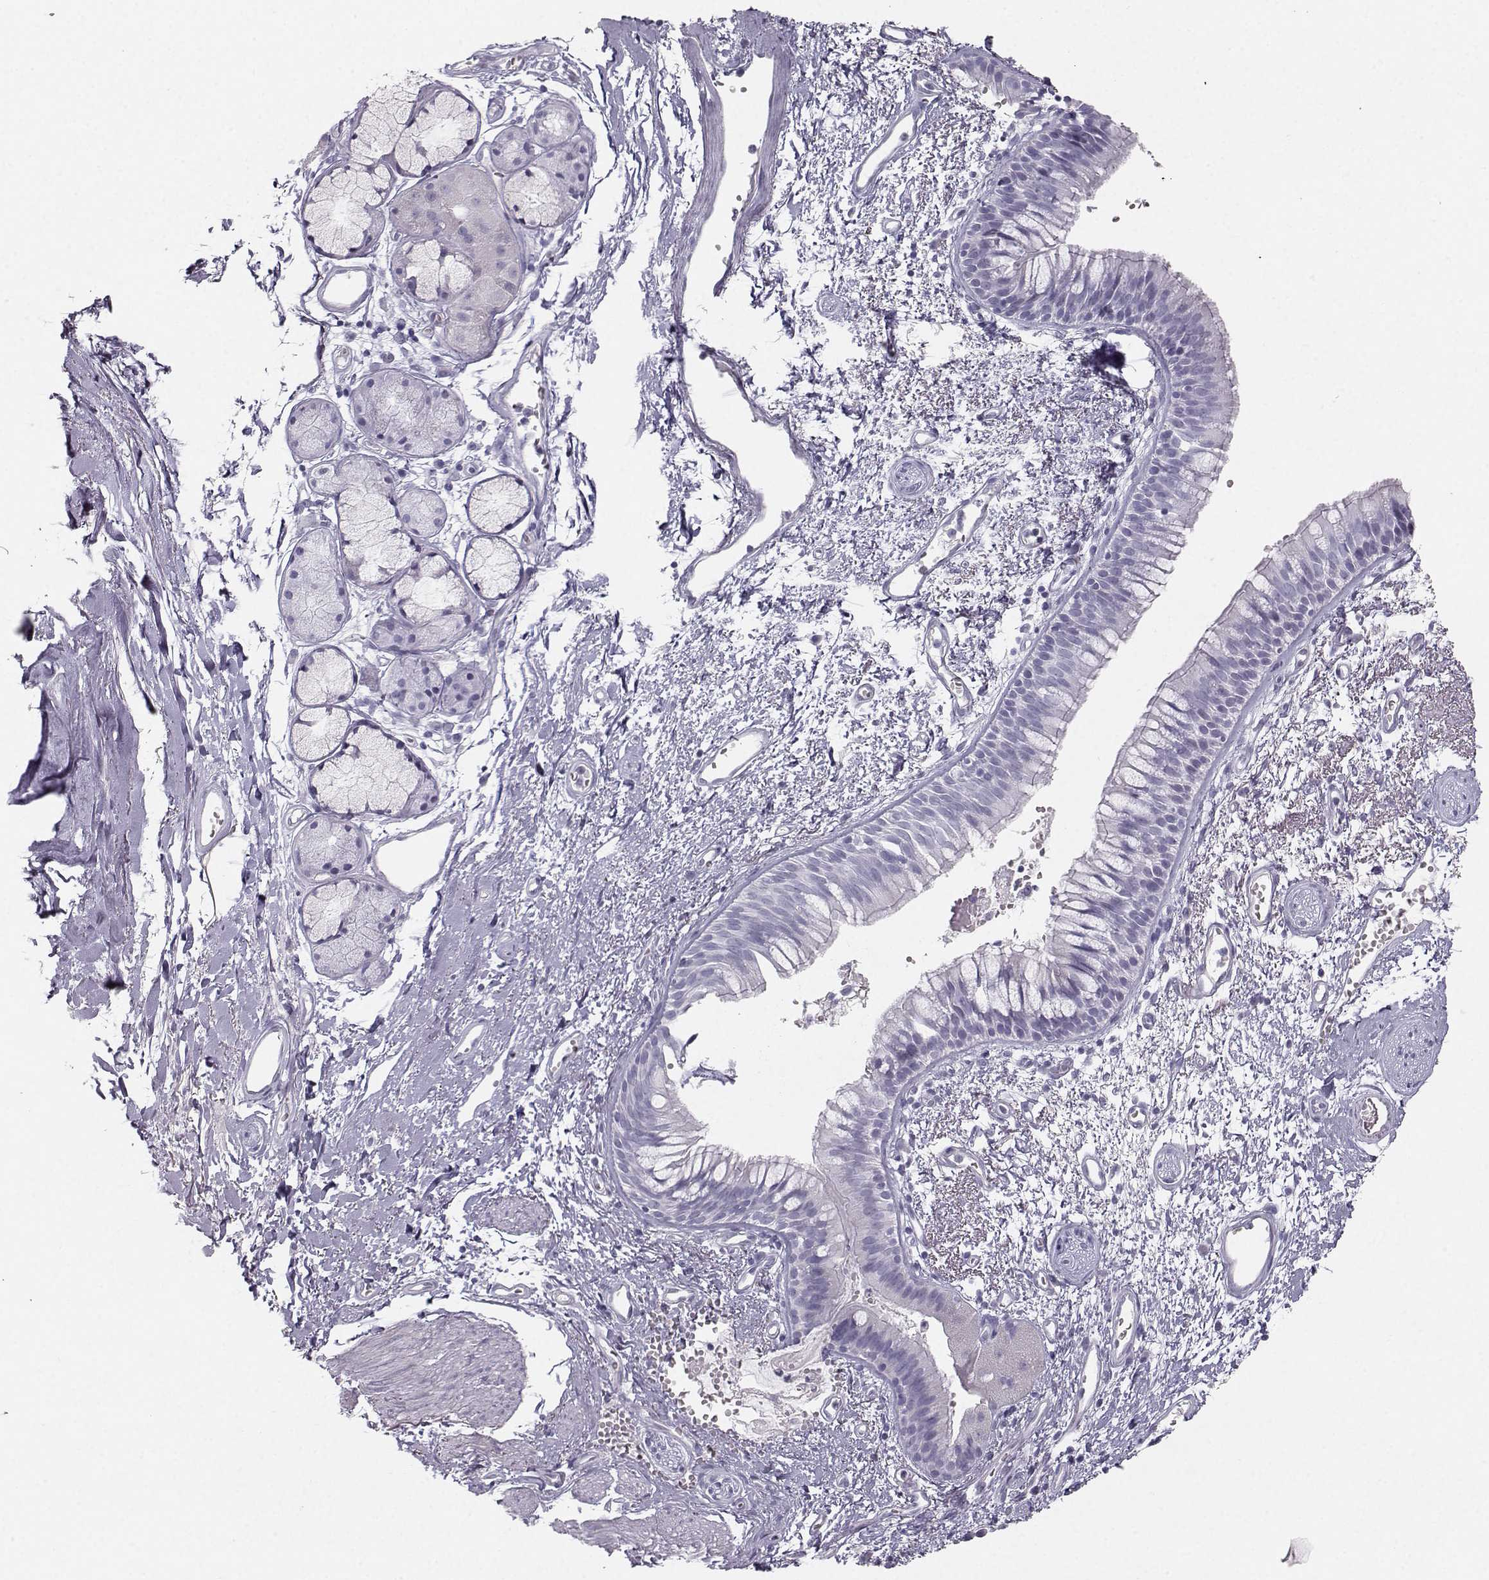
{"staining": {"intensity": "negative", "quantity": "none", "location": "none"}, "tissue": "bronchus", "cell_type": "Respiratory epithelial cells", "image_type": "normal", "snomed": [{"axis": "morphology", "description": "Normal tissue, NOS"}, {"axis": "topography", "description": "Cartilage tissue"}, {"axis": "topography", "description": "Bronchus"}], "caption": "Respiratory epithelial cells show no significant staining in unremarkable bronchus. Brightfield microscopy of IHC stained with DAB (3,3'-diaminobenzidine) (brown) and hematoxylin (blue), captured at high magnification.", "gene": "CASR", "patient": {"sex": "male", "age": 66}}